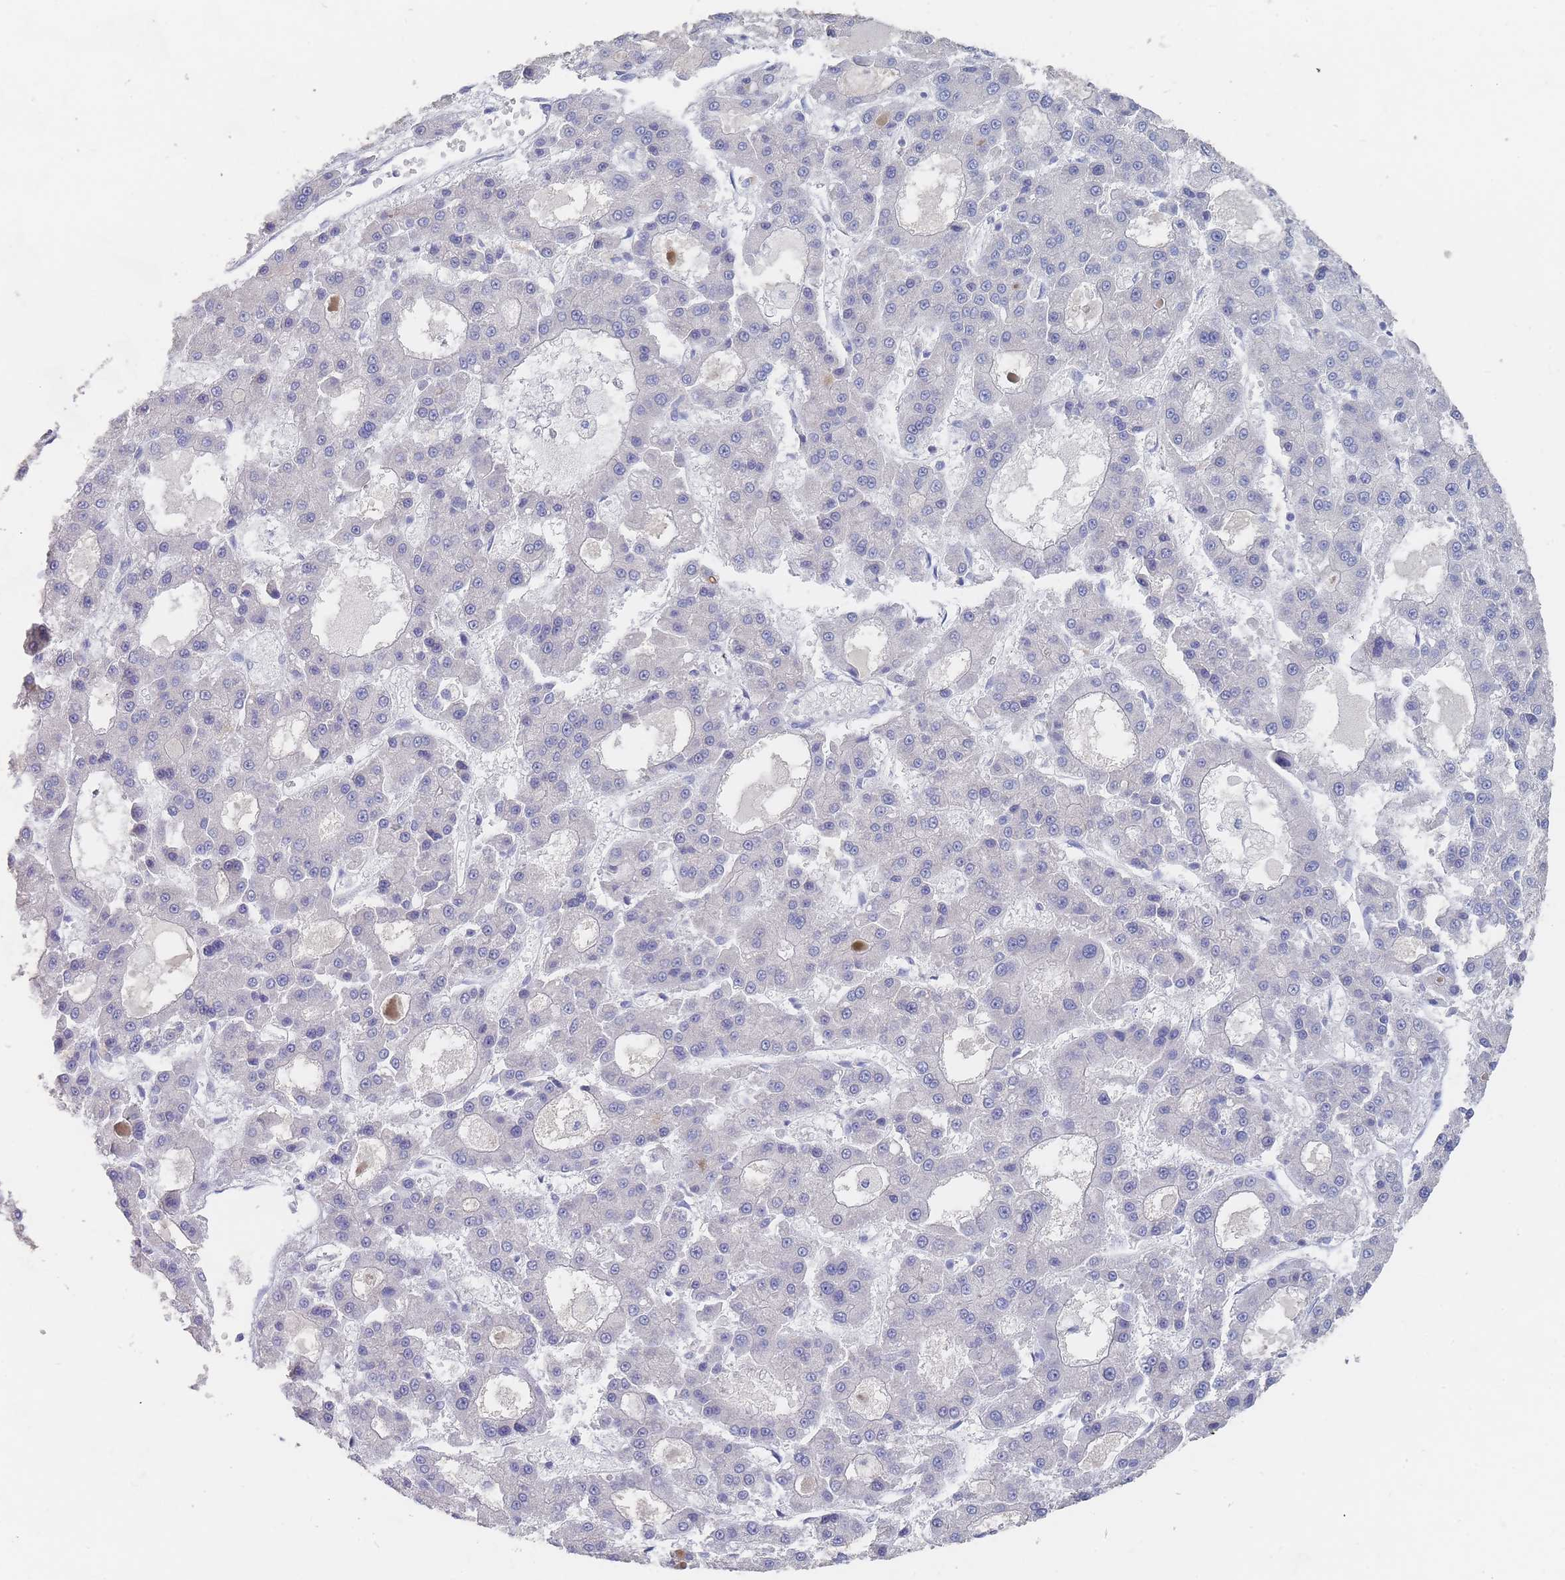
{"staining": {"intensity": "negative", "quantity": "none", "location": "none"}, "tissue": "liver cancer", "cell_type": "Tumor cells", "image_type": "cancer", "snomed": [{"axis": "morphology", "description": "Carcinoma, Hepatocellular, NOS"}, {"axis": "topography", "description": "Liver"}], "caption": "Immunohistochemical staining of liver cancer (hepatocellular carcinoma) exhibits no significant staining in tumor cells.", "gene": "PPP6C", "patient": {"sex": "male", "age": 70}}